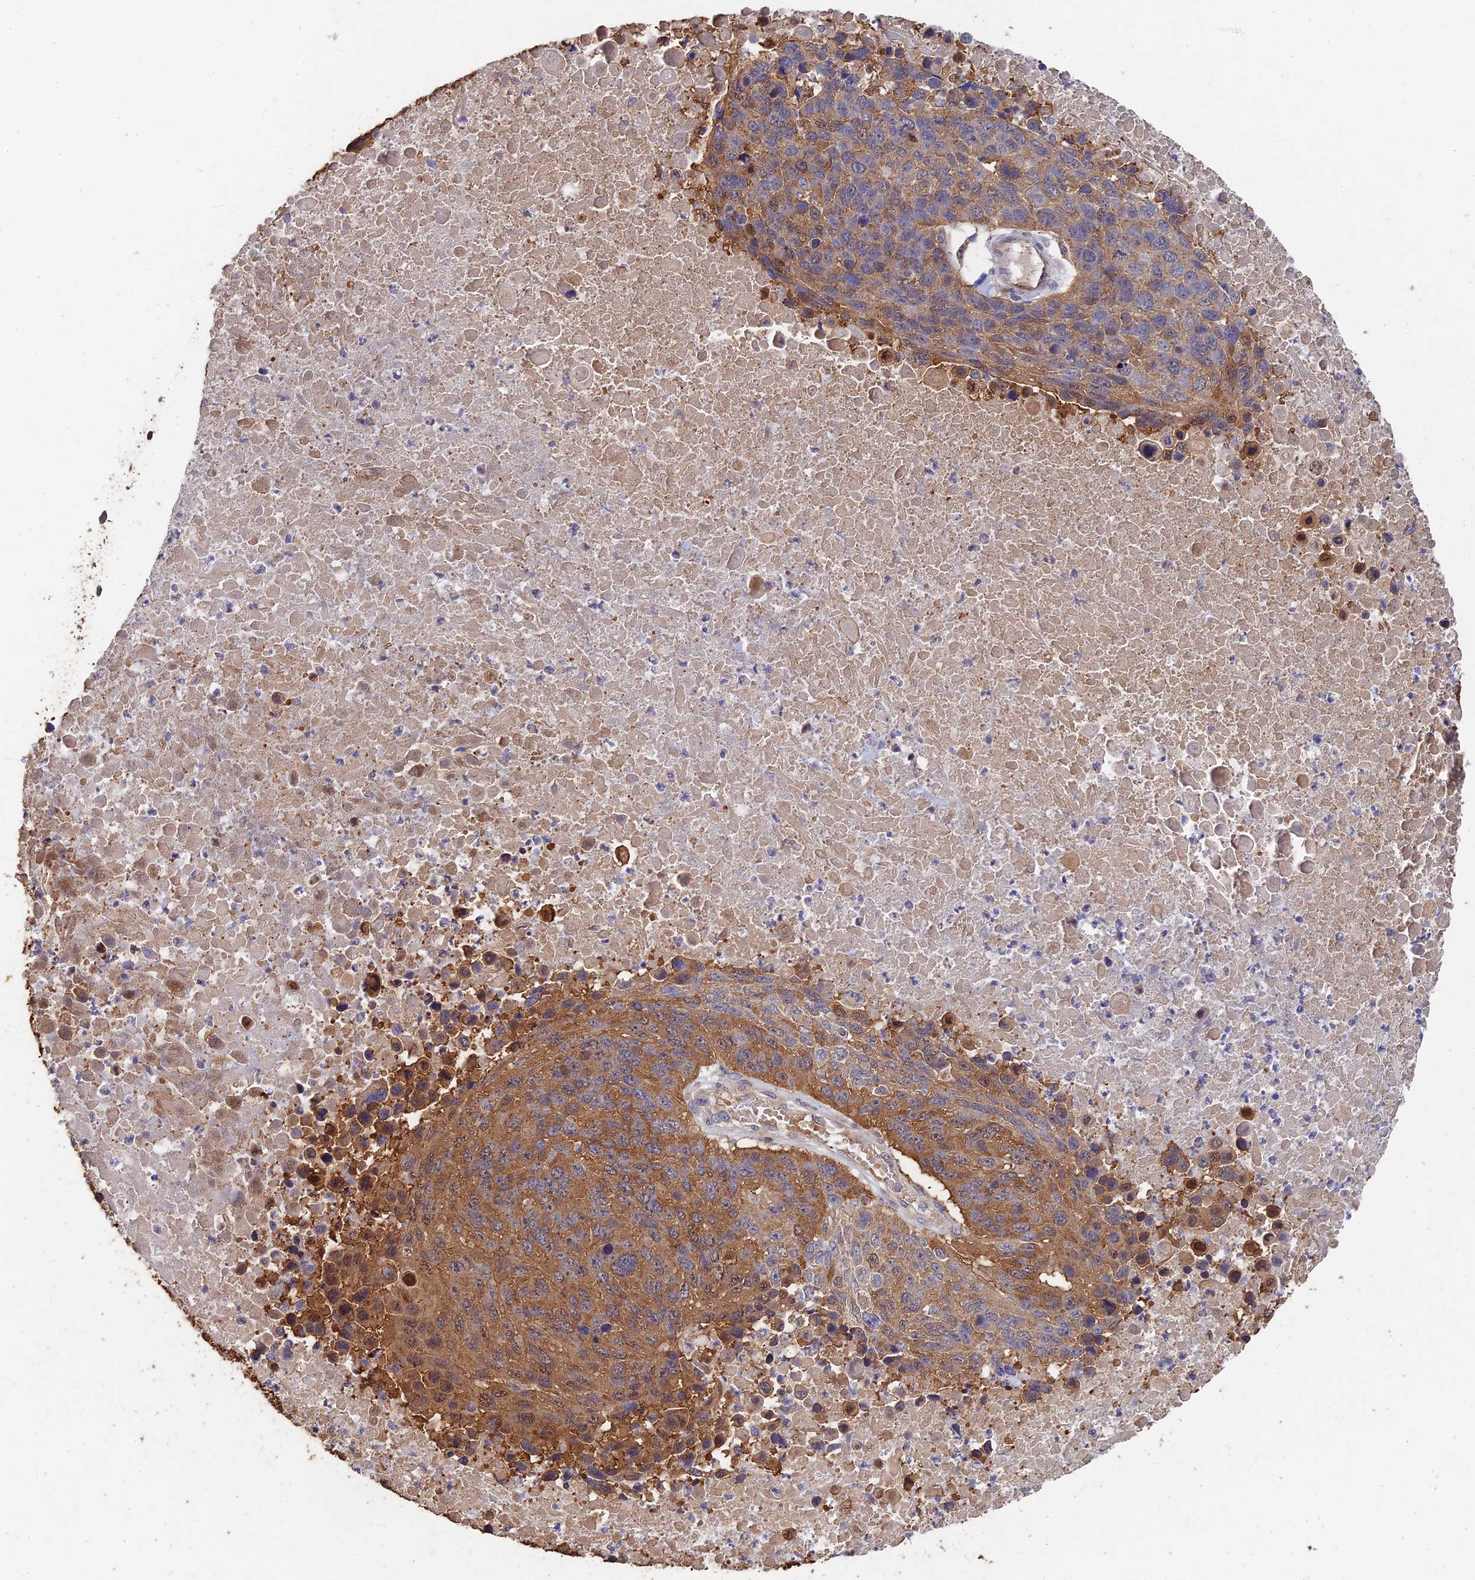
{"staining": {"intensity": "moderate", "quantity": "25%-75%", "location": "cytoplasmic/membranous"}, "tissue": "lung cancer", "cell_type": "Tumor cells", "image_type": "cancer", "snomed": [{"axis": "morphology", "description": "Normal tissue, NOS"}, {"axis": "morphology", "description": "Squamous cell carcinoma, NOS"}, {"axis": "topography", "description": "Lymph node"}, {"axis": "topography", "description": "Lung"}], "caption": "The immunohistochemical stain shows moderate cytoplasmic/membranous staining in tumor cells of squamous cell carcinoma (lung) tissue.", "gene": "SLC38A11", "patient": {"sex": "male", "age": 66}}